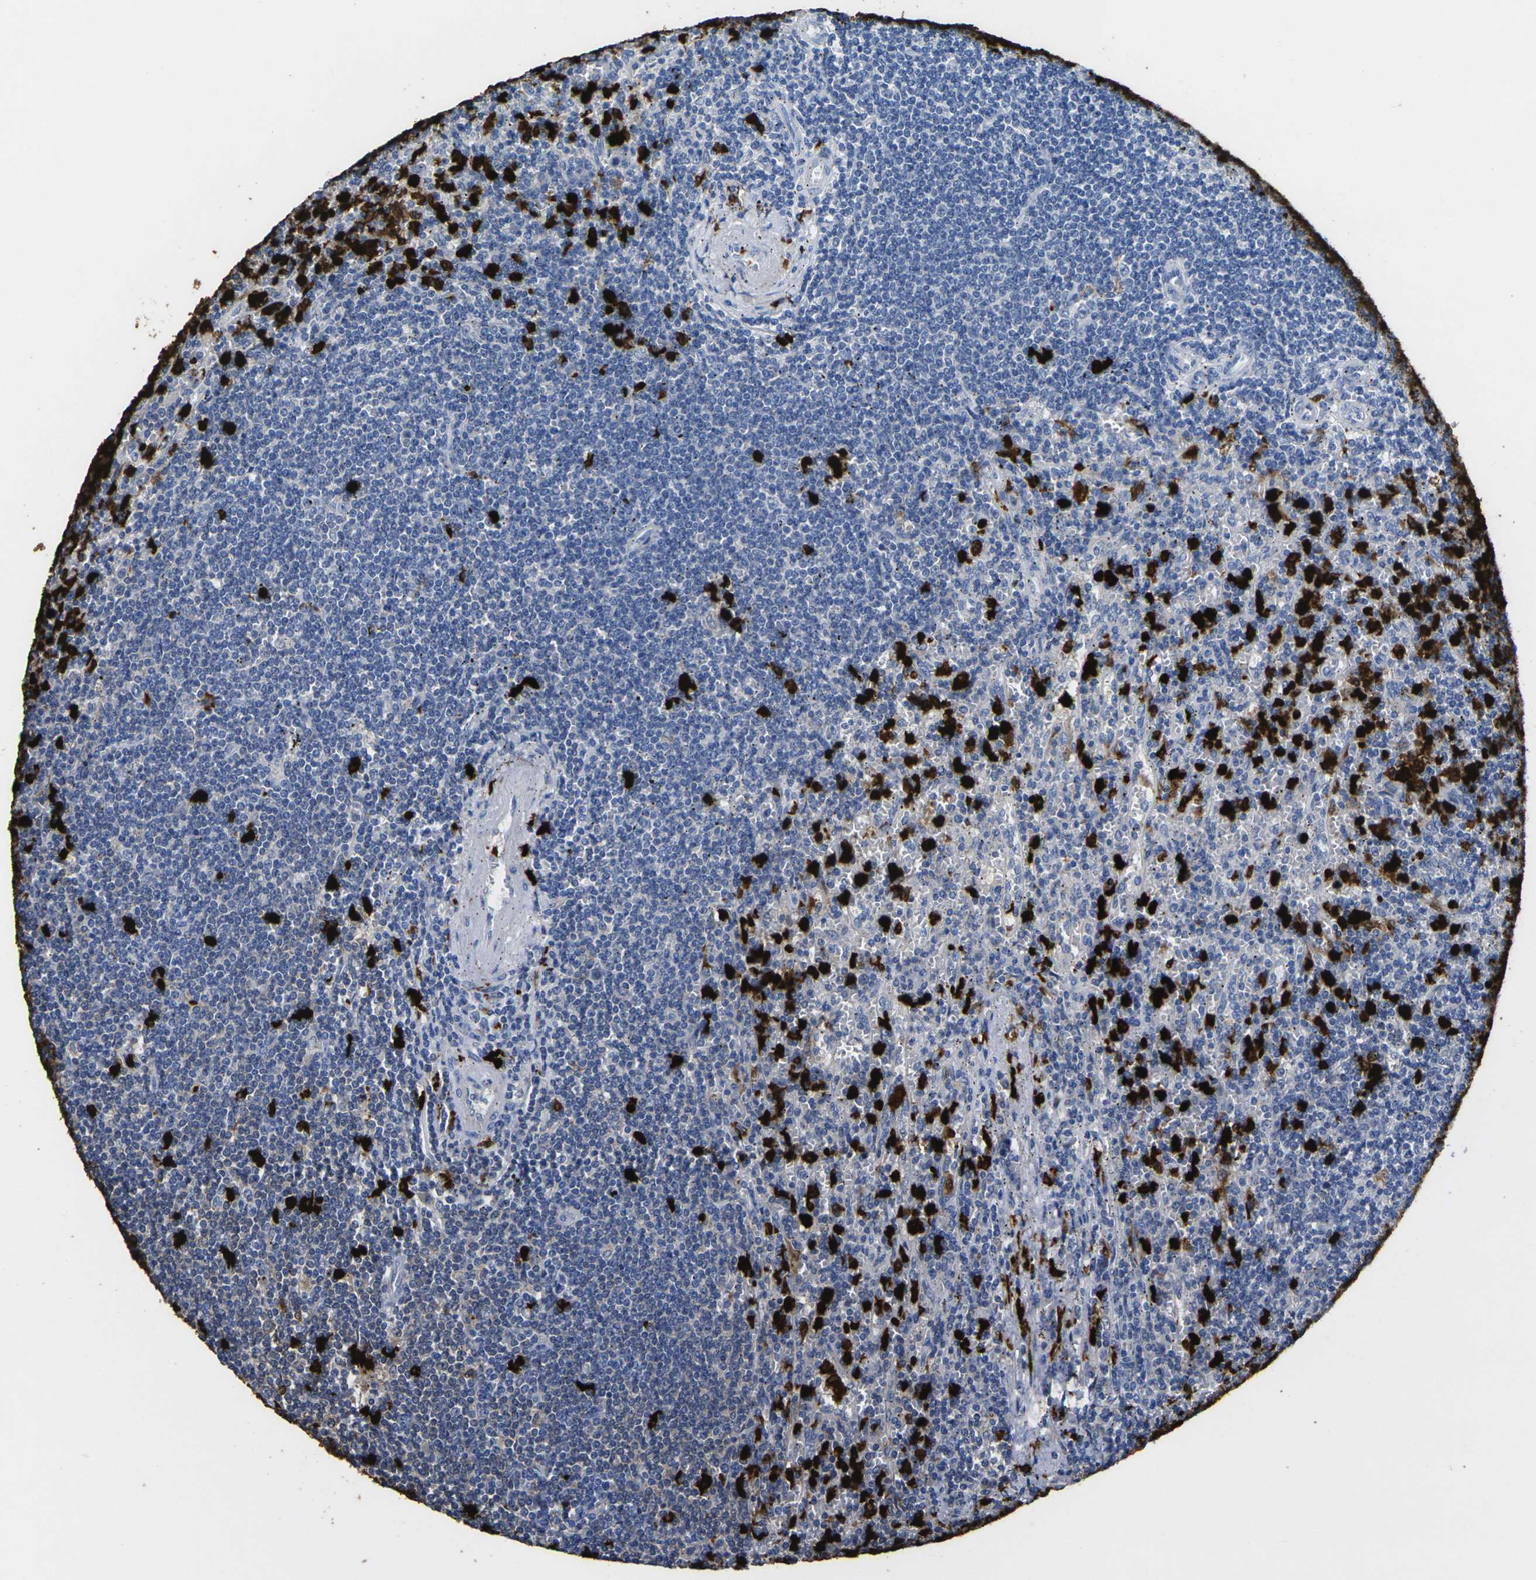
{"staining": {"intensity": "negative", "quantity": "none", "location": "none"}, "tissue": "lymphoma", "cell_type": "Tumor cells", "image_type": "cancer", "snomed": [{"axis": "morphology", "description": "Malignant lymphoma, non-Hodgkin's type, Low grade"}, {"axis": "topography", "description": "Spleen"}], "caption": "IHC of lymphoma displays no staining in tumor cells.", "gene": "S100A9", "patient": {"sex": "male", "age": 76}}